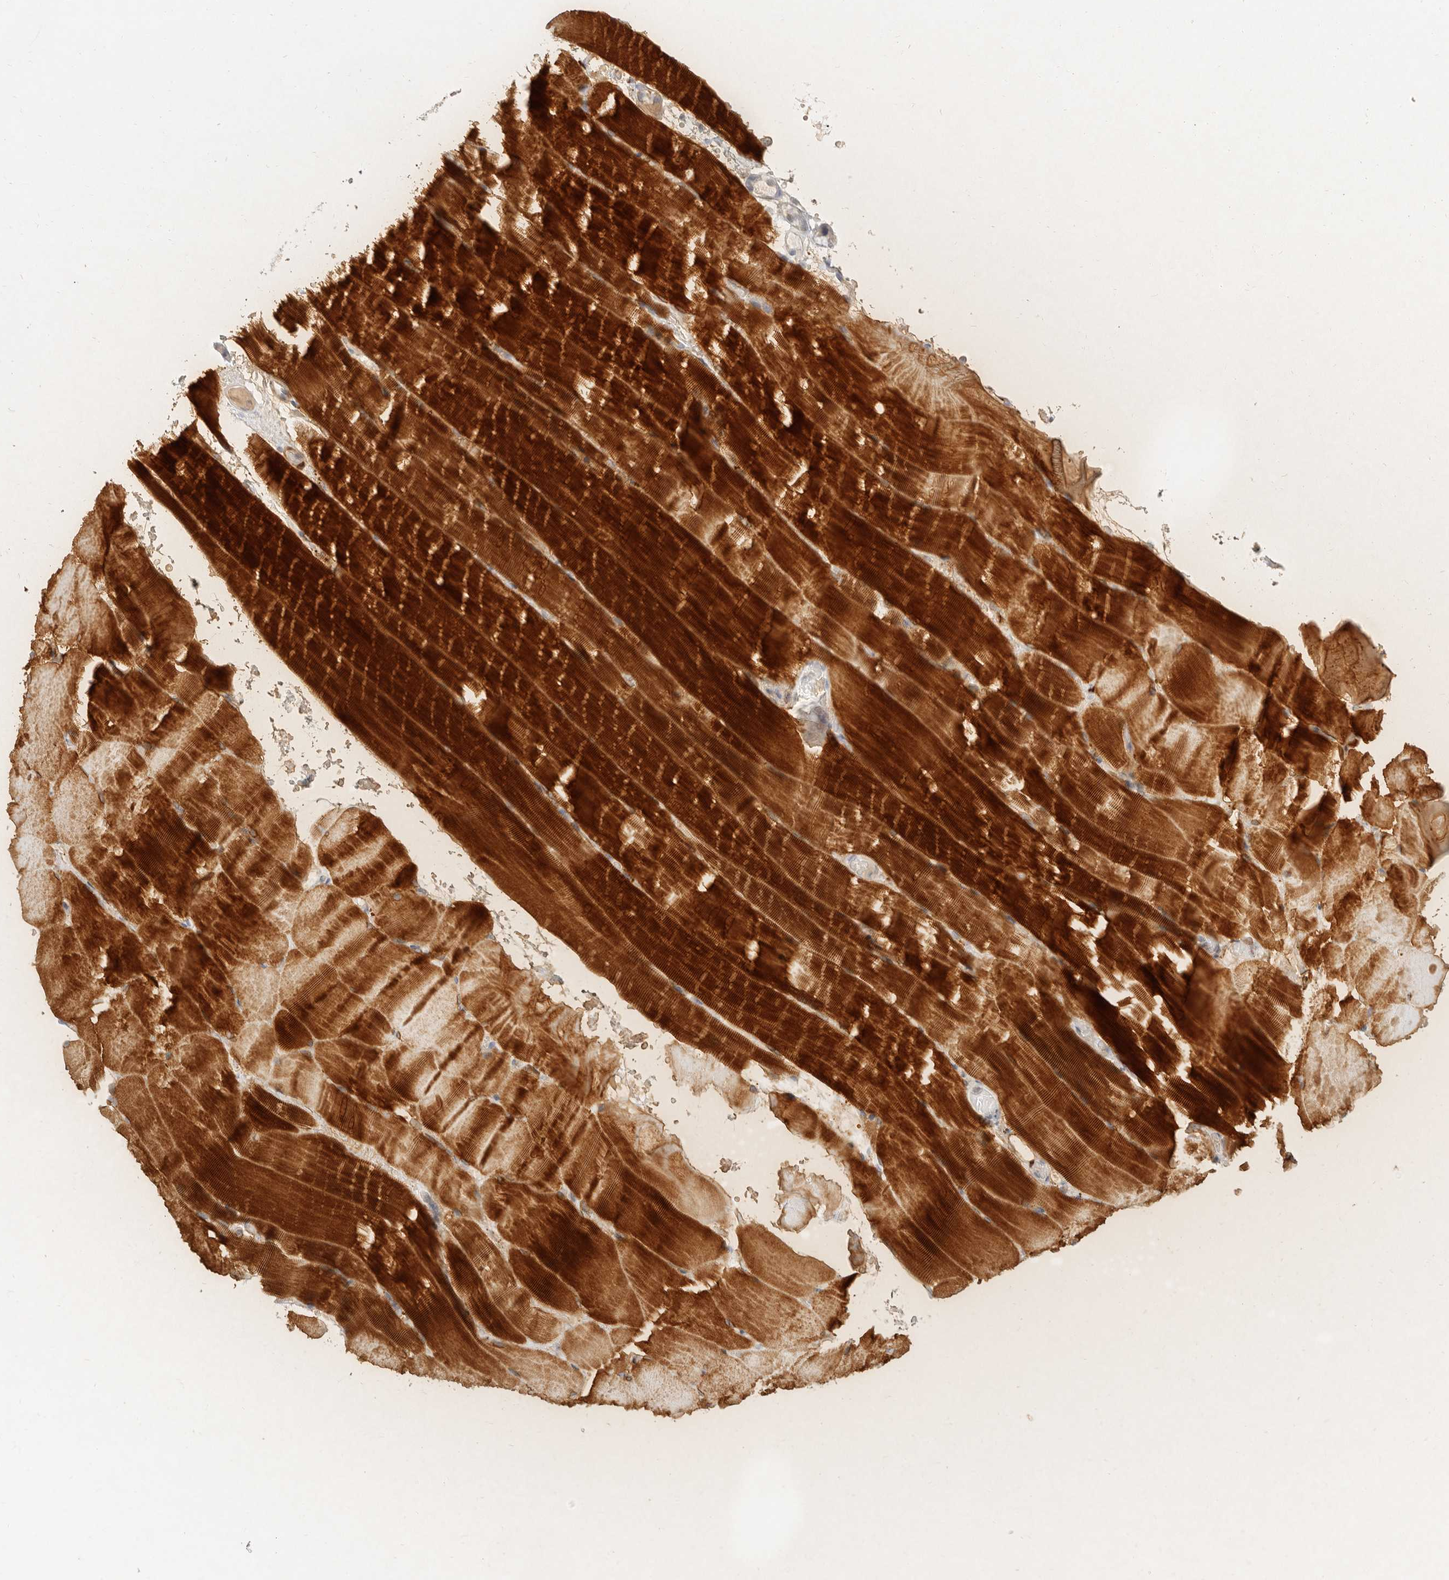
{"staining": {"intensity": "strong", "quantity": ">75%", "location": "cytoplasmic/membranous"}, "tissue": "skeletal muscle", "cell_type": "Myocytes", "image_type": "normal", "snomed": [{"axis": "morphology", "description": "Normal tissue, NOS"}, {"axis": "topography", "description": "Skeletal muscle"}, {"axis": "topography", "description": "Parathyroid gland"}], "caption": "Protein staining of normal skeletal muscle demonstrates strong cytoplasmic/membranous positivity in about >75% of myocytes.", "gene": "PABPC4", "patient": {"sex": "female", "age": 37}}